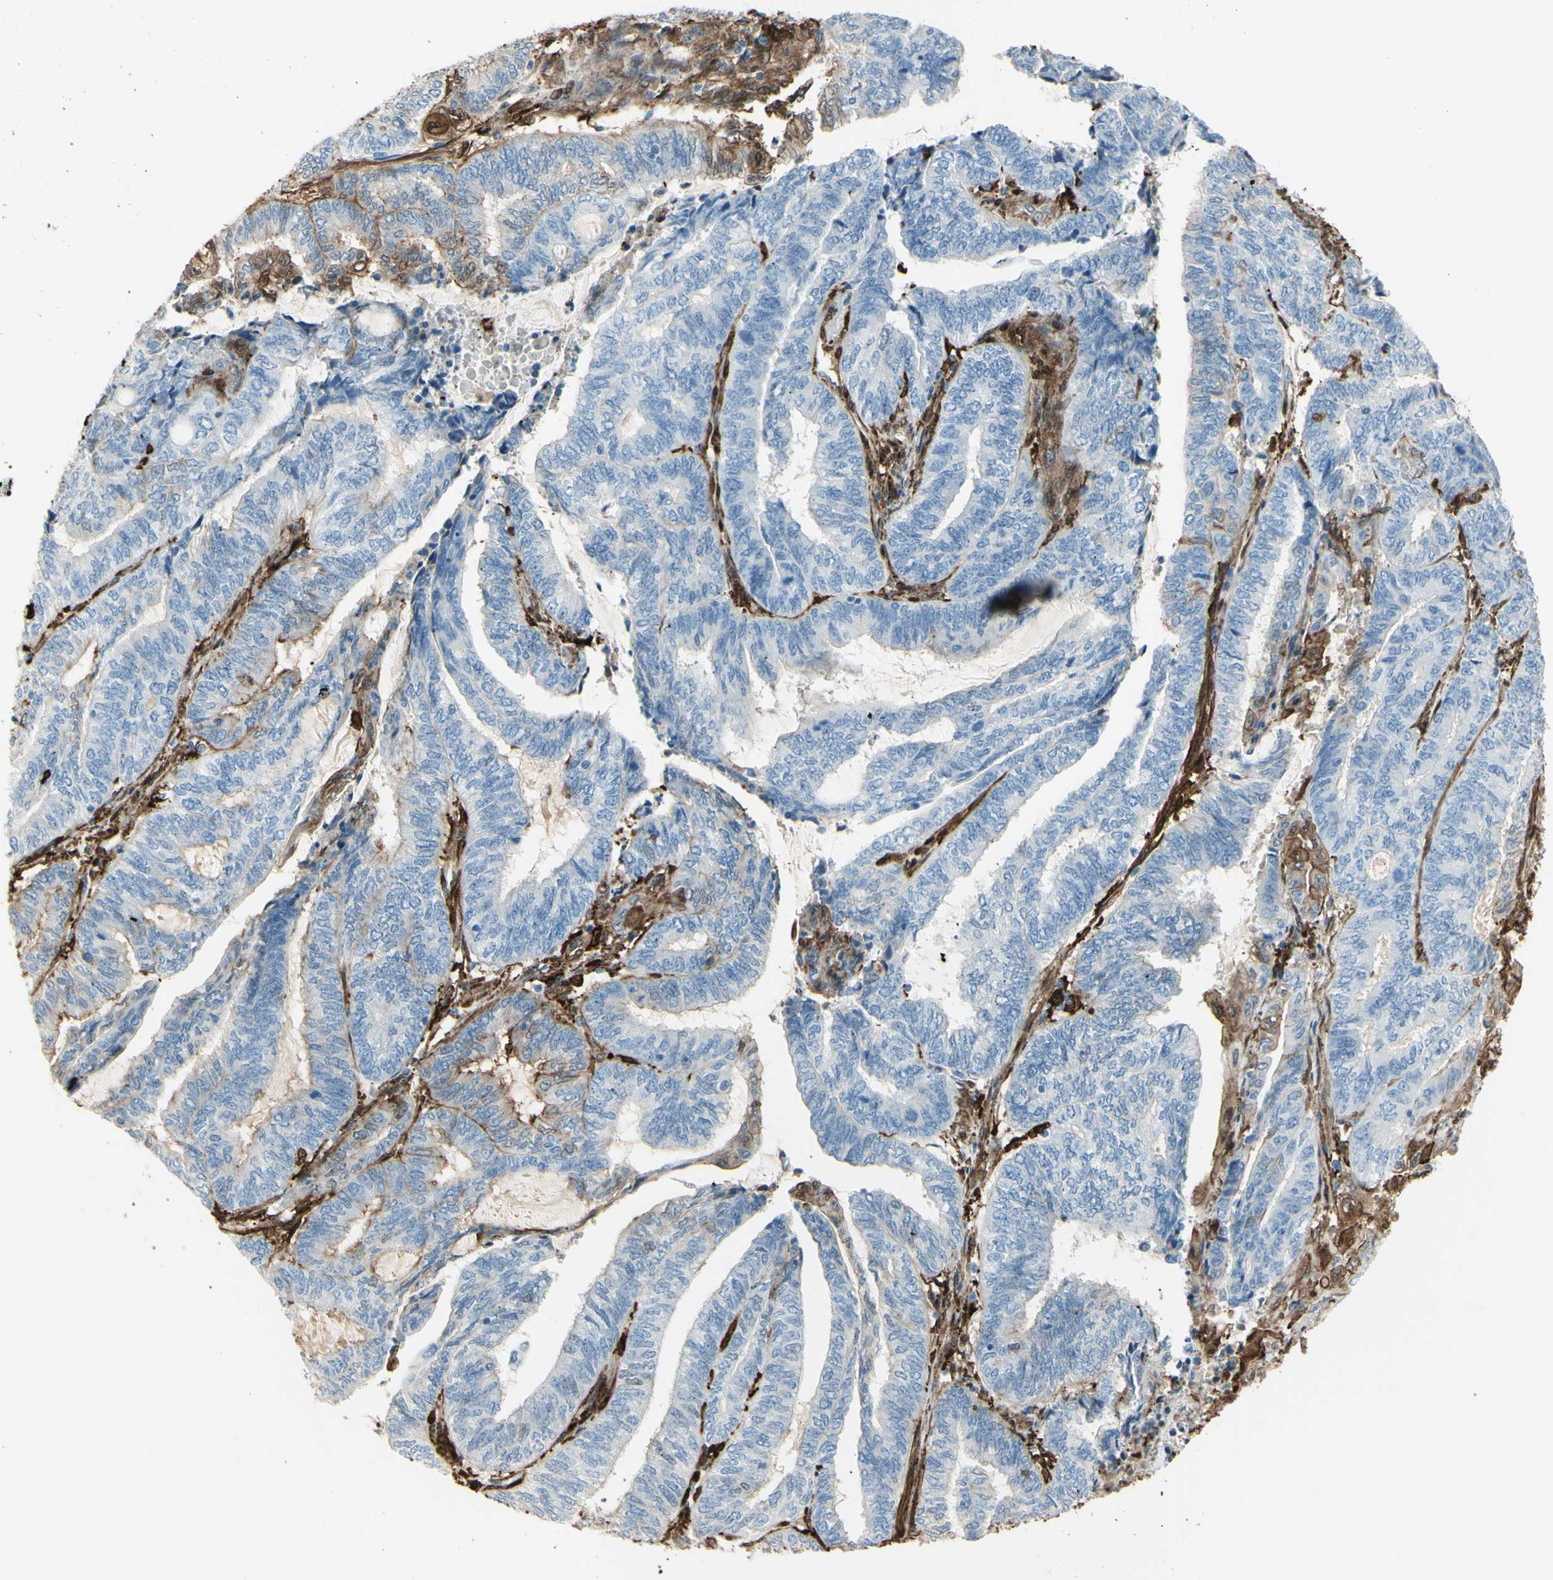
{"staining": {"intensity": "negative", "quantity": "none", "location": "none"}, "tissue": "endometrial cancer", "cell_type": "Tumor cells", "image_type": "cancer", "snomed": [{"axis": "morphology", "description": "Adenocarcinoma, NOS"}, {"axis": "topography", "description": "Uterus"}, {"axis": "topography", "description": "Endometrium"}], "caption": "This is an immunohistochemistry histopathology image of human endometrial cancer (adenocarcinoma). There is no staining in tumor cells.", "gene": "GSN", "patient": {"sex": "female", "age": 70}}